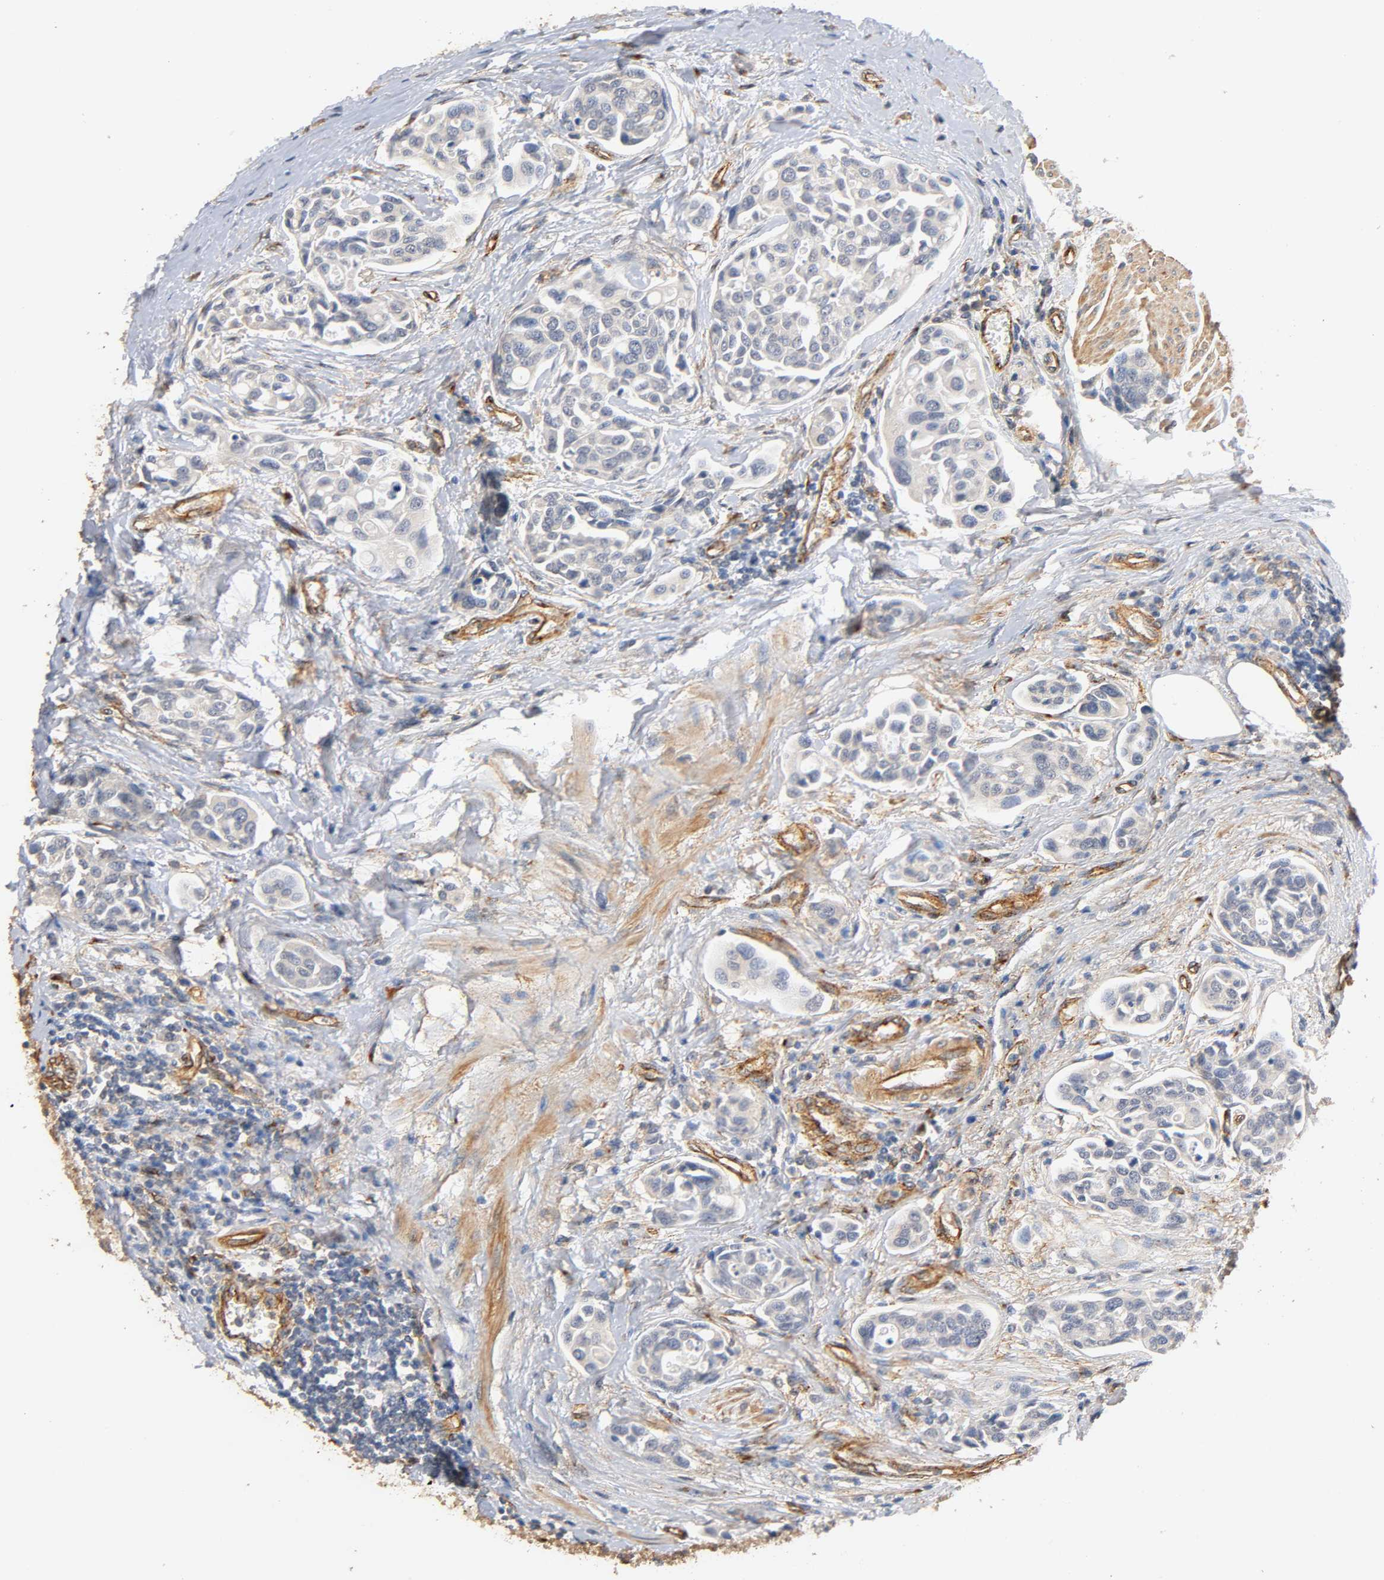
{"staining": {"intensity": "negative", "quantity": "none", "location": "none"}, "tissue": "urothelial cancer", "cell_type": "Tumor cells", "image_type": "cancer", "snomed": [{"axis": "morphology", "description": "Urothelial carcinoma, High grade"}, {"axis": "topography", "description": "Urinary bladder"}], "caption": "IHC histopathology image of neoplastic tissue: human high-grade urothelial carcinoma stained with DAB (3,3'-diaminobenzidine) shows no significant protein positivity in tumor cells. (DAB immunohistochemistry visualized using brightfield microscopy, high magnification).", "gene": "IFITM3", "patient": {"sex": "male", "age": 78}}